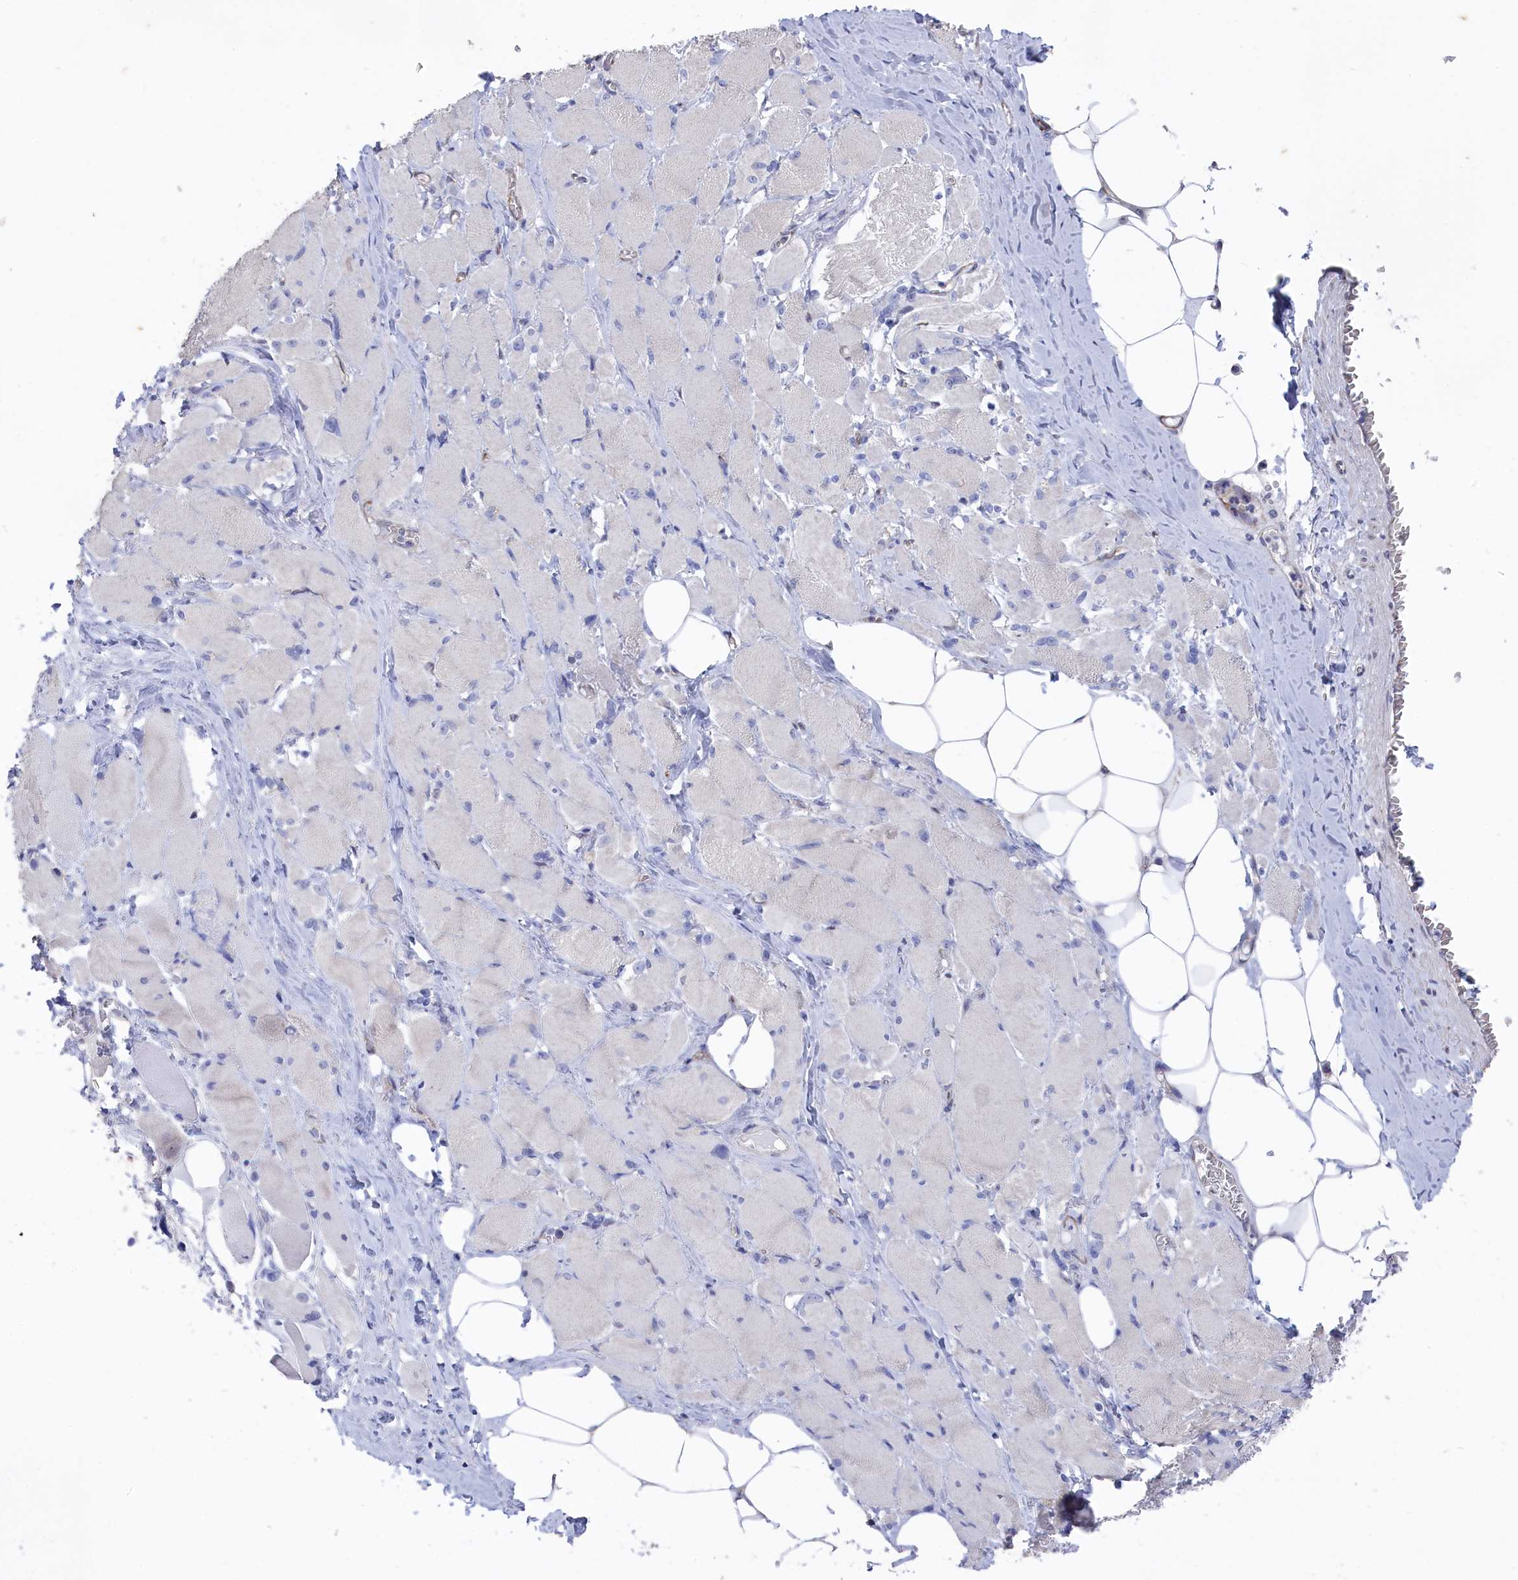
{"staining": {"intensity": "negative", "quantity": "none", "location": "none"}, "tissue": "skeletal muscle", "cell_type": "Myocytes", "image_type": "normal", "snomed": [{"axis": "morphology", "description": "Normal tissue, NOS"}, {"axis": "morphology", "description": "Basal cell carcinoma"}, {"axis": "topography", "description": "Skeletal muscle"}], "caption": "DAB immunohistochemical staining of normal human skeletal muscle demonstrates no significant expression in myocytes.", "gene": "SEMG2", "patient": {"sex": "female", "age": 64}}